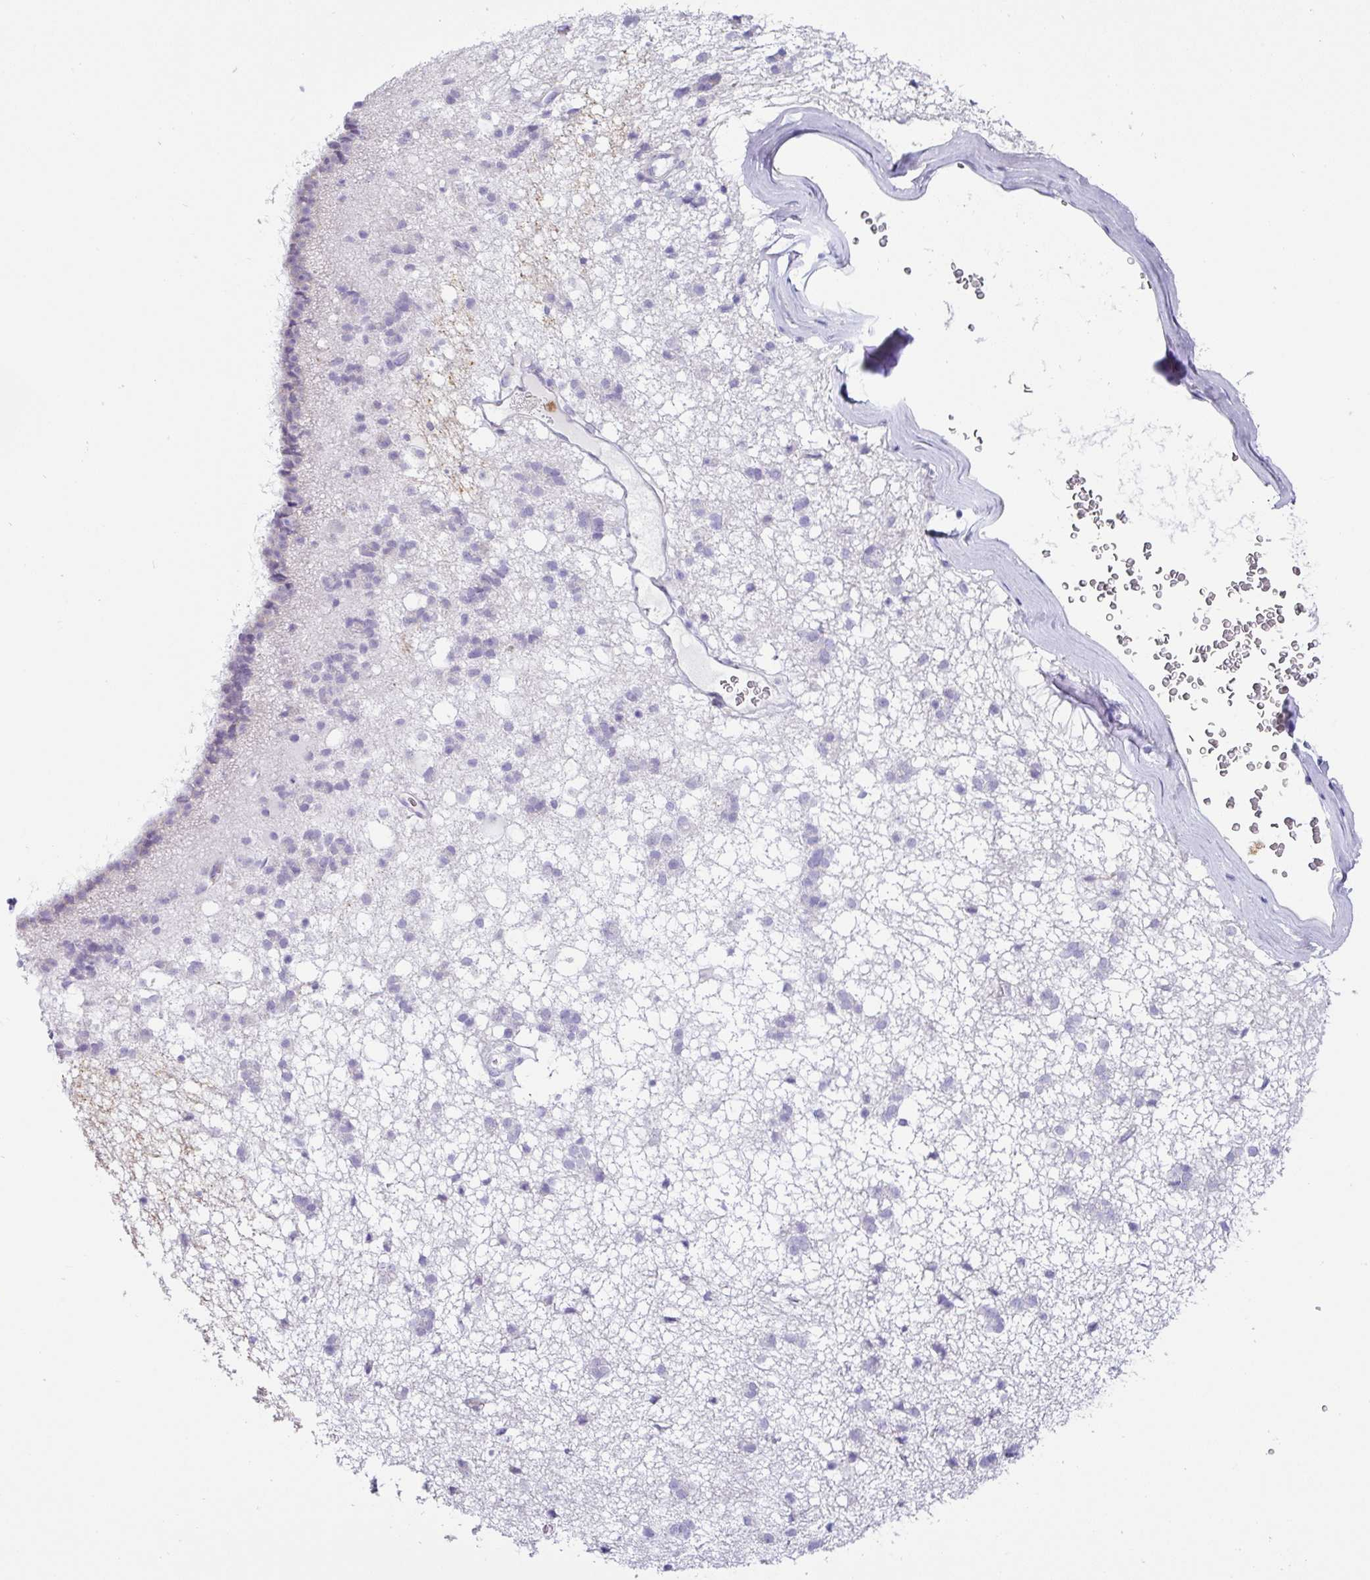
{"staining": {"intensity": "negative", "quantity": "none", "location": "none"}, "tissue": "caudate", "cell_type": "Glial cells", "image_type": "normal", "snomed": [{"axis": "morphology", "description": "Normal tissue, NOS"}, {"axis": "topography", "description": "Lateral ventricle wall"}], "caption": "High power microscopy photomicrograph of an IHC histopathology image of unremarkable caudate, revealing no significant expression in glial cells. (IHC, brightfield microscopy, high magnification).", "gene": "SH2D3C", "patient": {"sex": "male", "age": 58}}